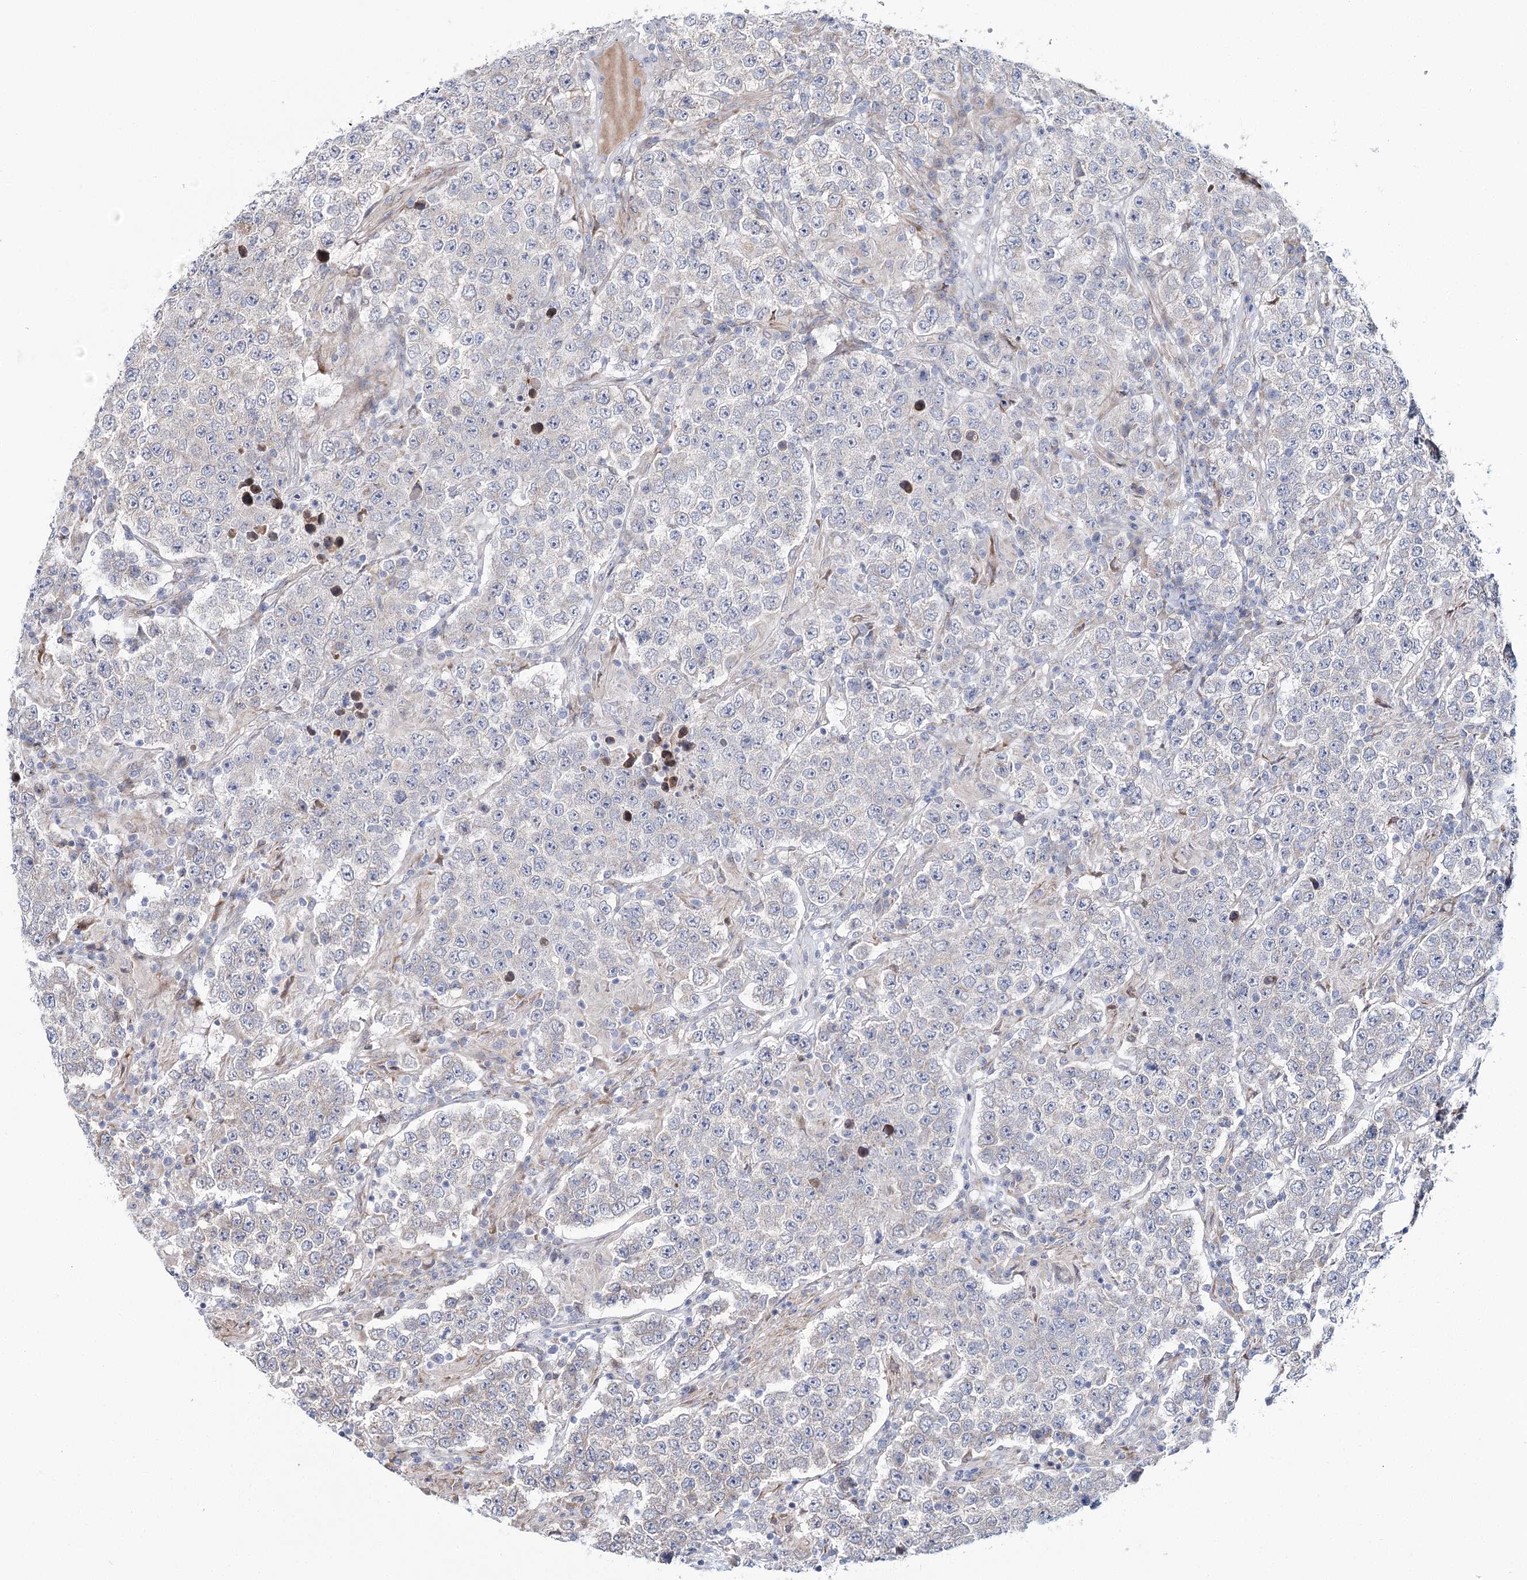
{"staining": {"intensity": "negative", "quantity": "none", "location": "none"}, "tissue": "testis cancer", "cell_type": "Tumor cells", "image_type": "cancer", "snomed": [{"axis": "morphology", "description": "Normal tissue, NOS"}, {"axis": "morphology", "description": "Urothelial carcinoma, High grade"}, {"axis": "morphology", "description": "Seminoma, NOS"}, {"axis": "morphology", "description": "Carcinoma, Embryonal, NOS"}, {"axis": "topography", "description": "Urinary bladder"}, {"axis": "topography", "description": "Testis"}], "caption": "Immunohistochemical staining of testis cancer demonstrates no significant positivity in tumor cells. (DAB immunohistochemistry with hematoxylin counter stain).", "gene": "CPLANE1", "patient": {"sex": "male", "age": 41}}